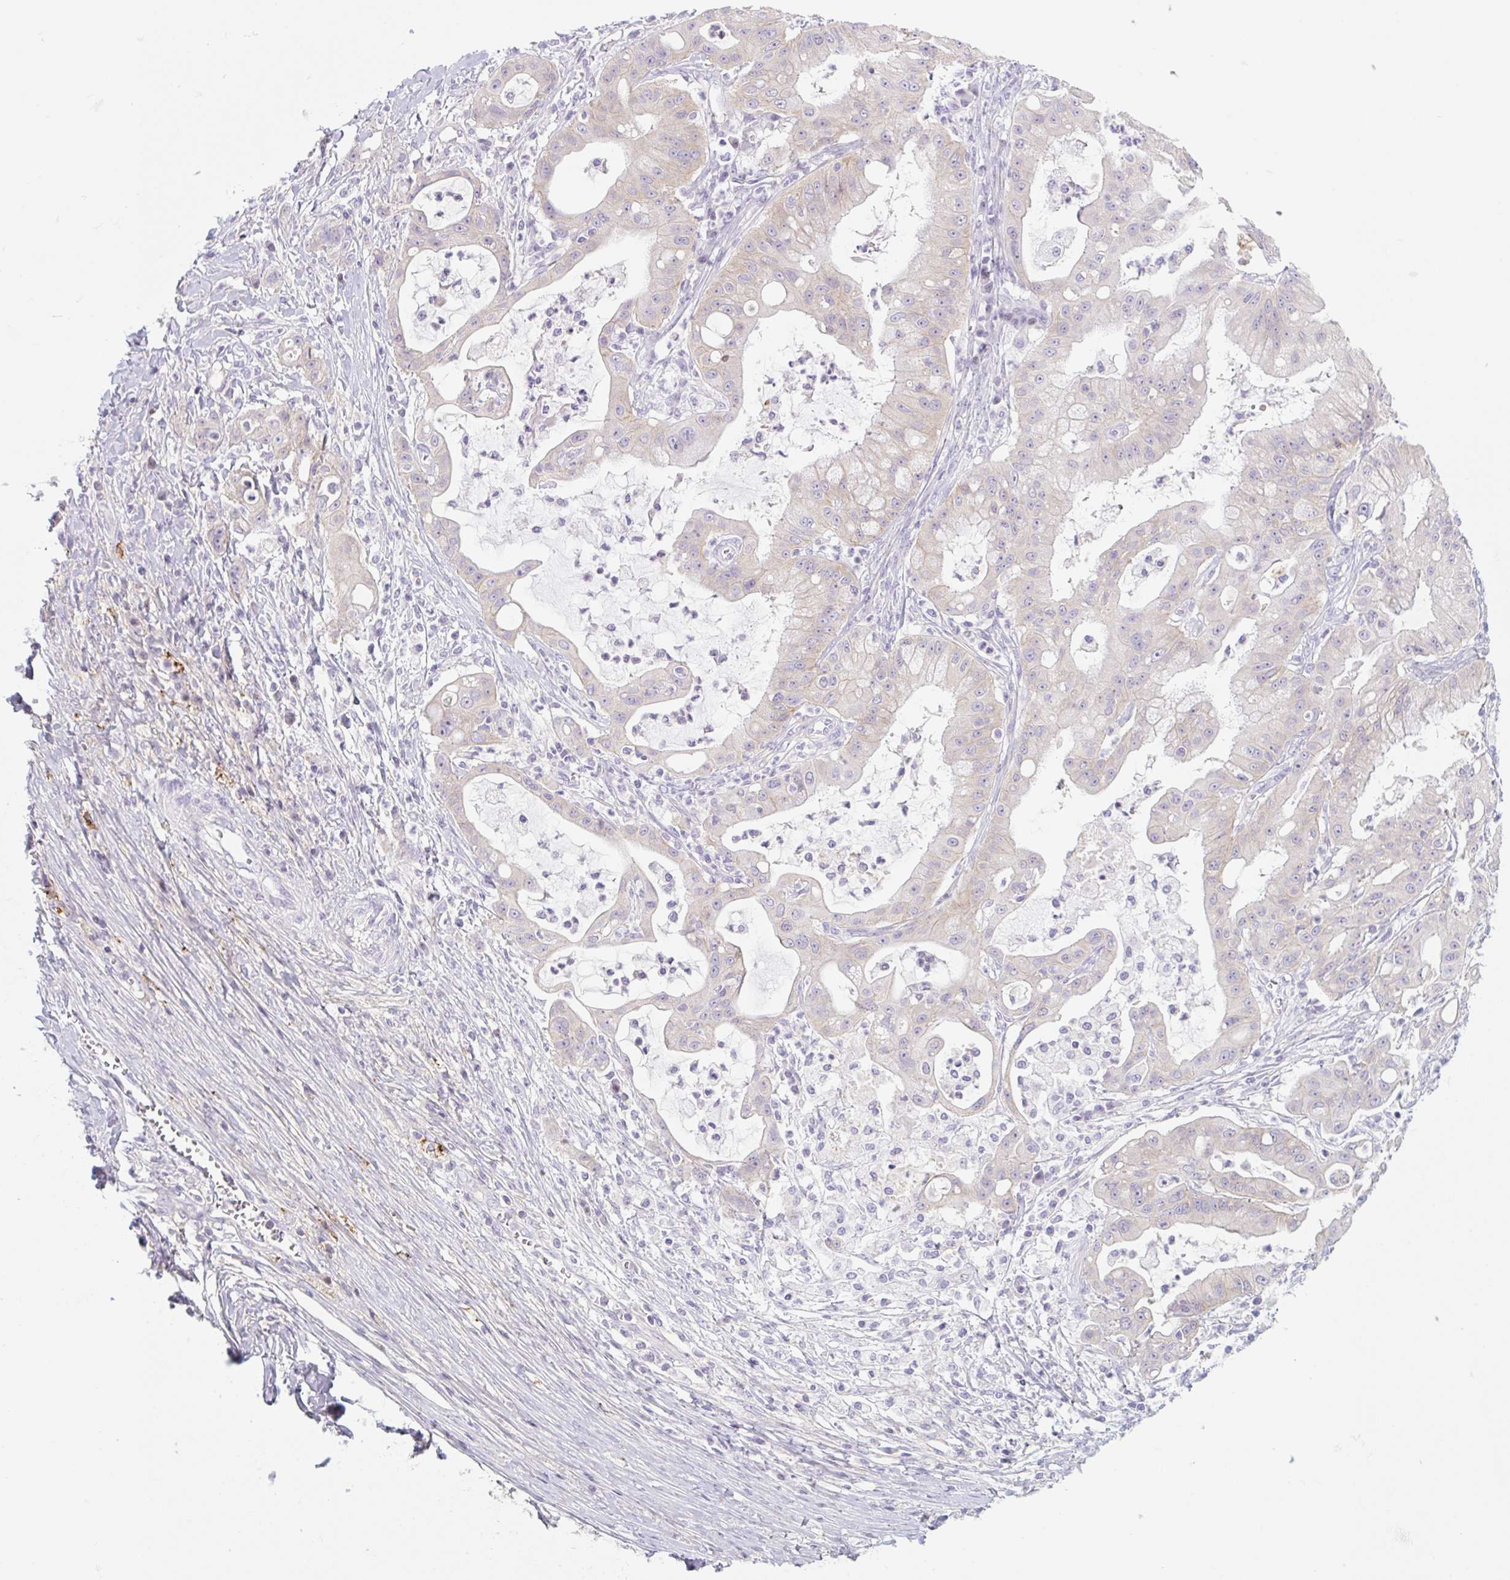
{"staining": {"intensity": "weak", "quantity": "<25%", "location": "cytoplasmic/membranous"}, "tissue": "ovarian cancer", "cell_type": "Tumor cells", "image_type": "cancer", "snomed": [{"axis": "morphology", "description": "Cystadenocarcinoma, mucinous, NOS"}, {"axis": "topography", "description": "Ovary"}], "caption": "High magnification brightfield microscopy of mucinous cystadenocarcinoma (ovarian) stained with DAB (brown) and counterstained with hematoxylin (blue): tumor cells show no significant staining. (Immunohistochemistry (ihc), brightfield microscopy, high magnification).", "gene": "LYVE1", "patient": {"sex": "female", "age": 70}}